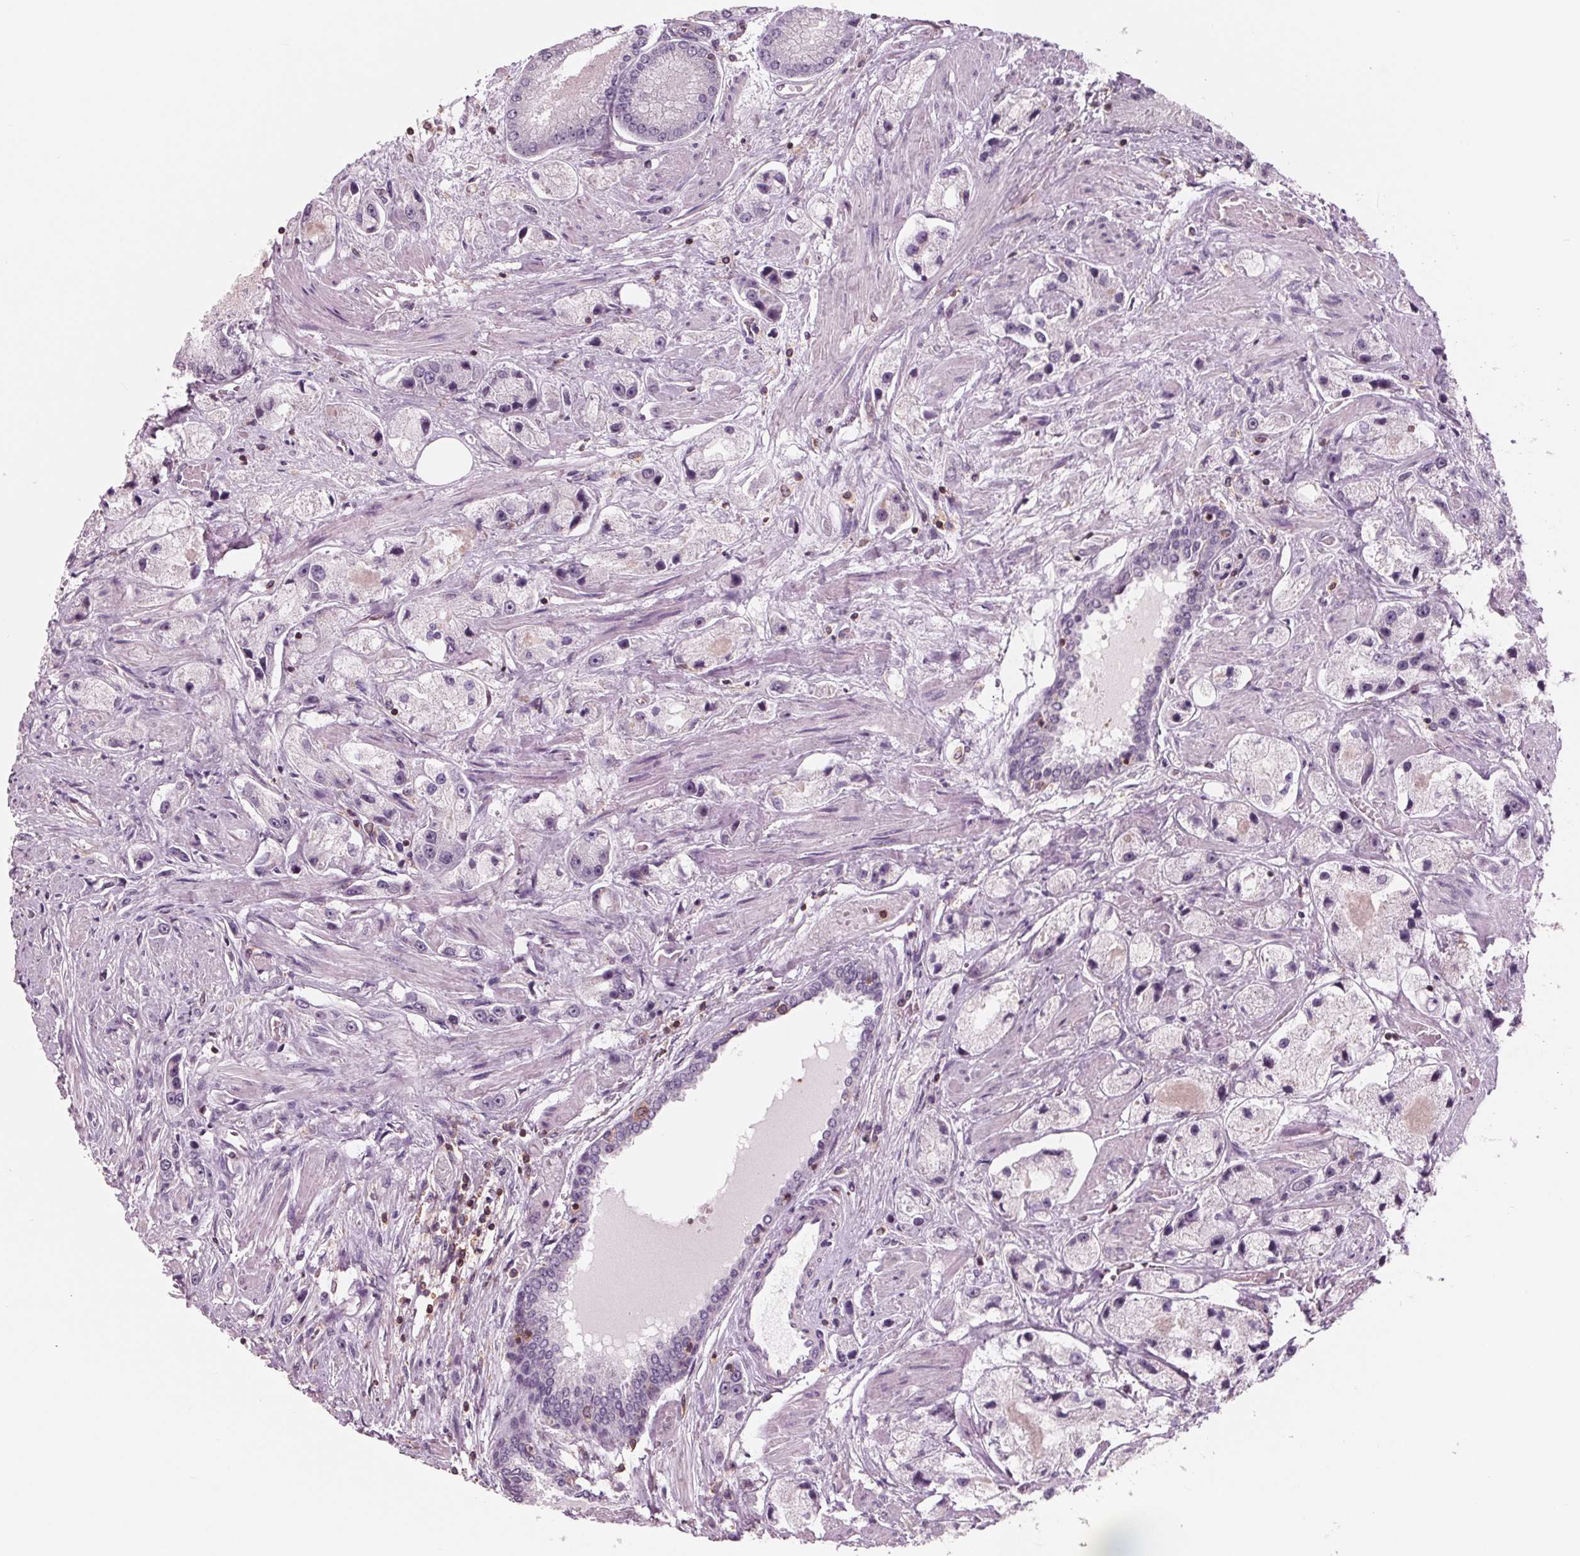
{"staining": {"intensity": "negative", "quantity": "none", "location": "none"}, "tissue": "prostate cancer", "cell_type": "Tumor cells", "image_type": "cancer", "snomed": [{"axis": "morphology", "description": "Adenocarcinoma, High grade"}, {"axis": "topography", "description": "Prostate"}], "caption": "Human prostate cancer stained for a protein using immunohistochemistry displays no positivity in tumor cells.", "gene": "ARHGAP25", "patient": {"sex": "male", "age": 67}}